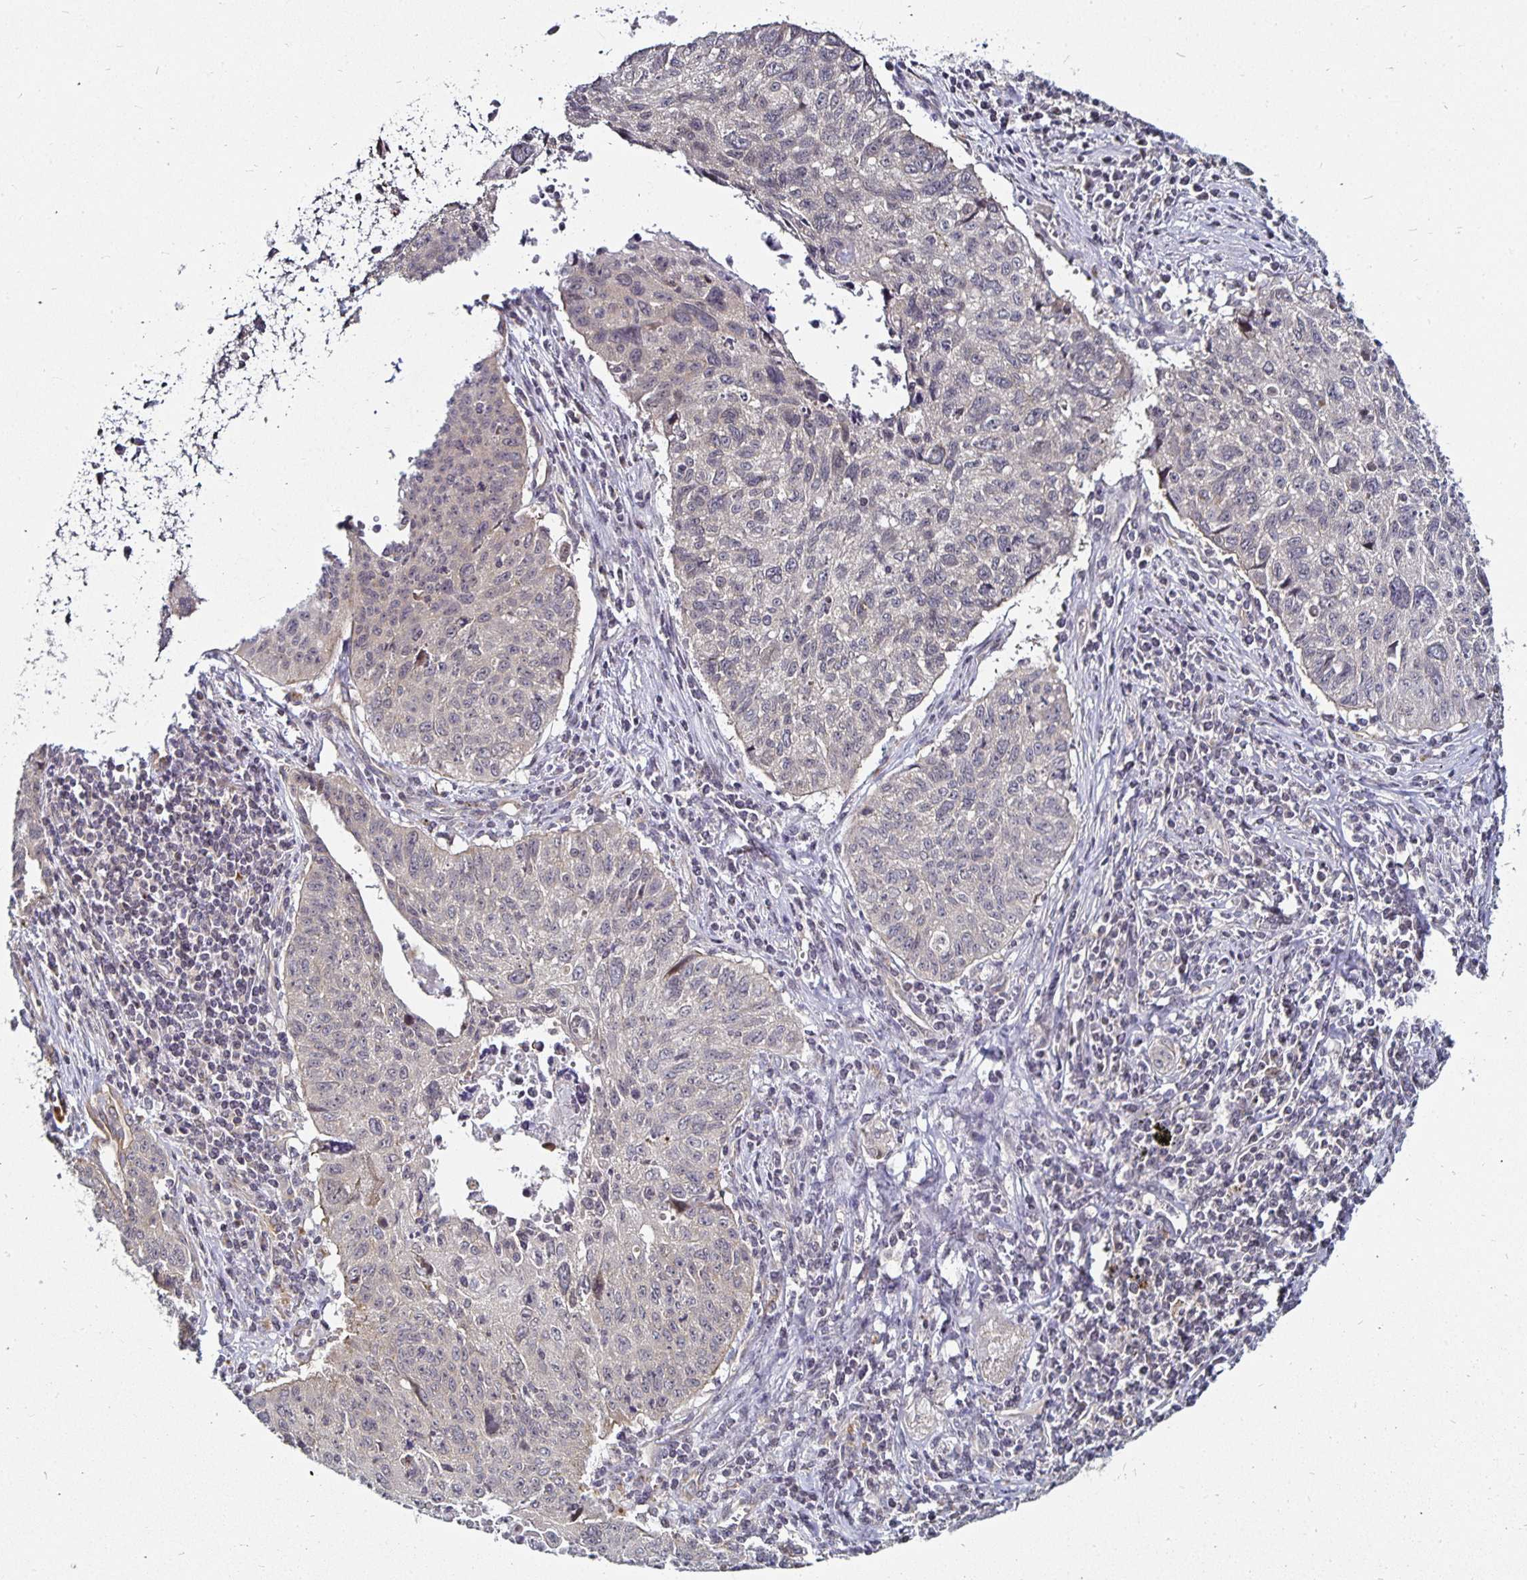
{"staining": {"intensity": "negative", "quantity": "none", "location": "none"}, "tissue": "lung cancer", "cell_type": "Tumor cells", "image_type": "cancer", "snomed": [{"axis": "morphology", "description": "Normal morphology"}, {"axis": "morphology", "description": "Aneuploidy"}, {"axis": "morphology", "description": "Squamous cell carcinoma, NOS"}, {"axis": "topography", "description": "Lymph node"}, {"axis": "topography", "description": "Lung"}], "caption": "Tumor cells are negative for brown protein staining in lung cancer.", "gene": "CYP27A1", "patient": {"sex": "female", "age": 76}}